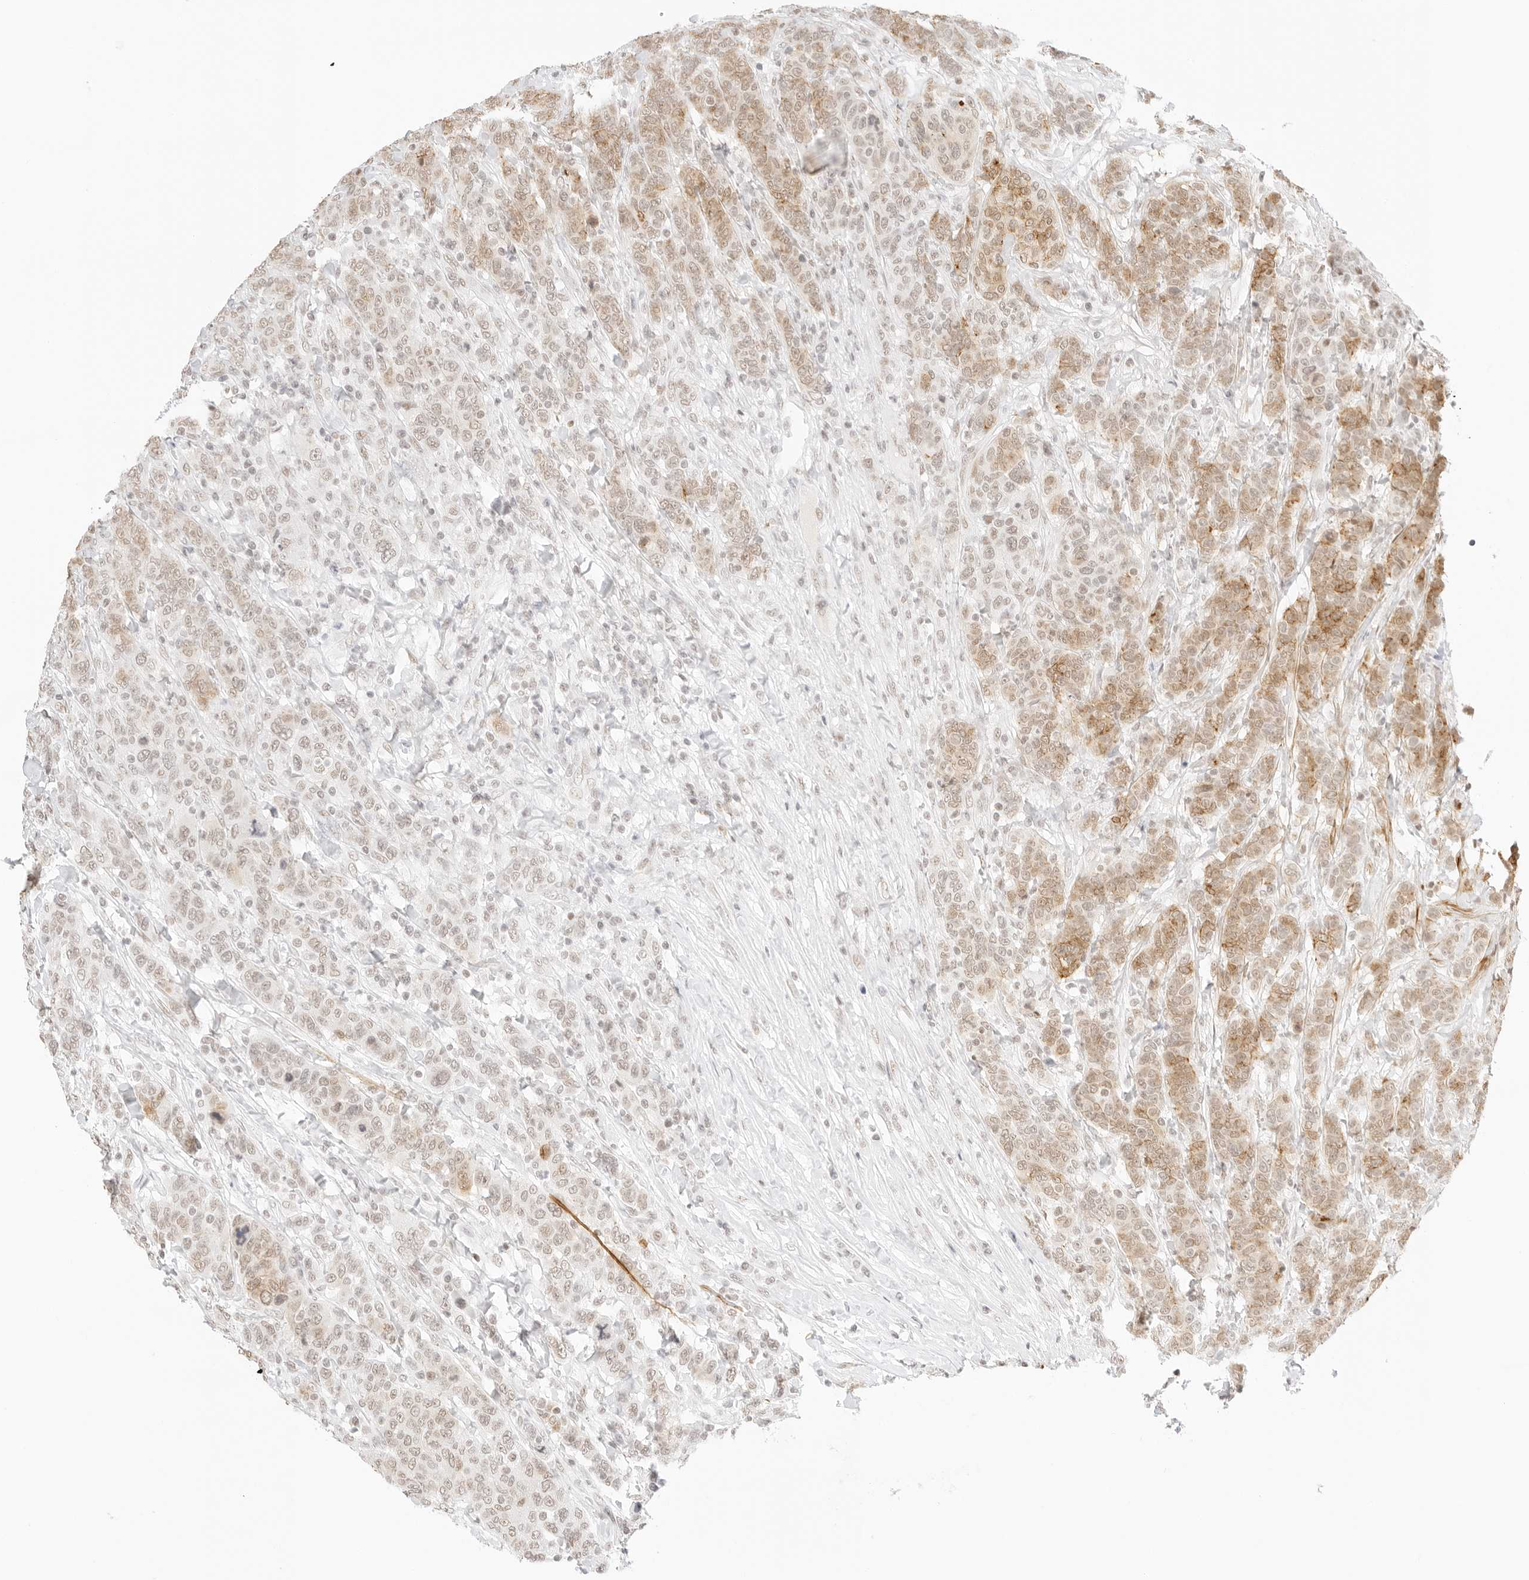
{"staining": {"intensity": "moderate", "quantity": "25%-75%", "location": "cytoplasmic/membranous,nuclear"}, "tissue": "breast cancer", "cell_type": "Tumor cells", "image_type": "cancer", "snomed": [{"axis": "morphology", "description": "Duct carcinoma"}, {"axis": "topography", "description": "Breast"}], "caption": "Moderate cytoplasmic/membranous and nuclear positivity for a protein is seen in approximately 25%-75% of tumor cells of breast cancer using immunohistochemistry.", "gene": "FBLN5", "patient": {"sex": "female", "age": 37}}